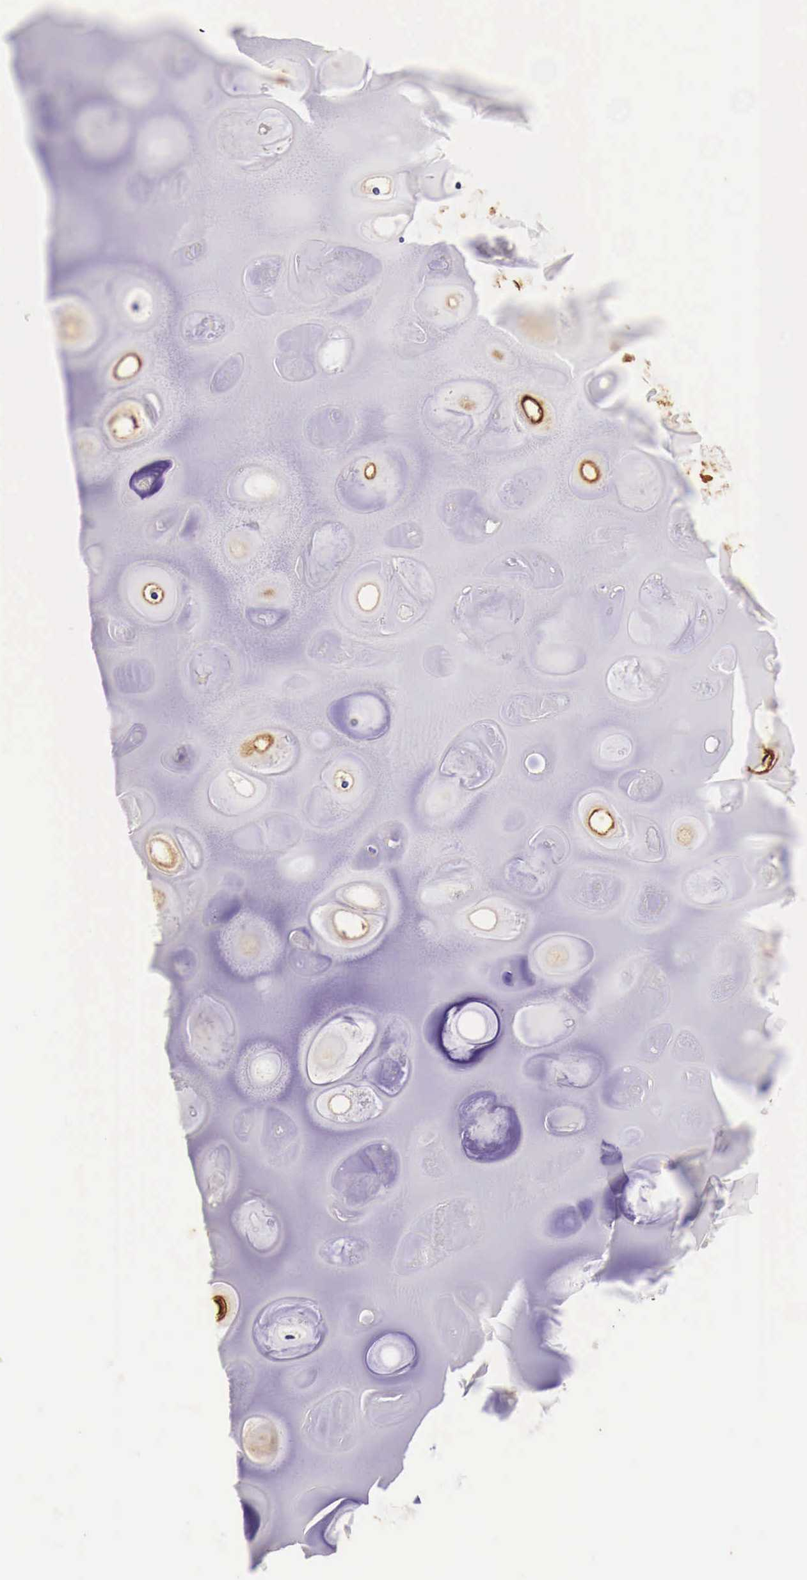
{"staining": {"intensity": "negative", "quantity": "none", "location": "none"}, "tissue": "bronchus", "cell_type": "Respiratory epithelial cells", "image_type": "normal", "snomed": [{"axis": "morphology", "description": "Normal tissue, NOS"}, {"axis": "topography", "description": "Cartilage tissue"}], "caption": "An immunohistochemistry (IHC) photomicrograph of normal bronchus is shown. There is no staining in respiratory epithelial cells of bronchus.", "gene": "LAMB2", "patient": {"sex": "female", "age": 63}}